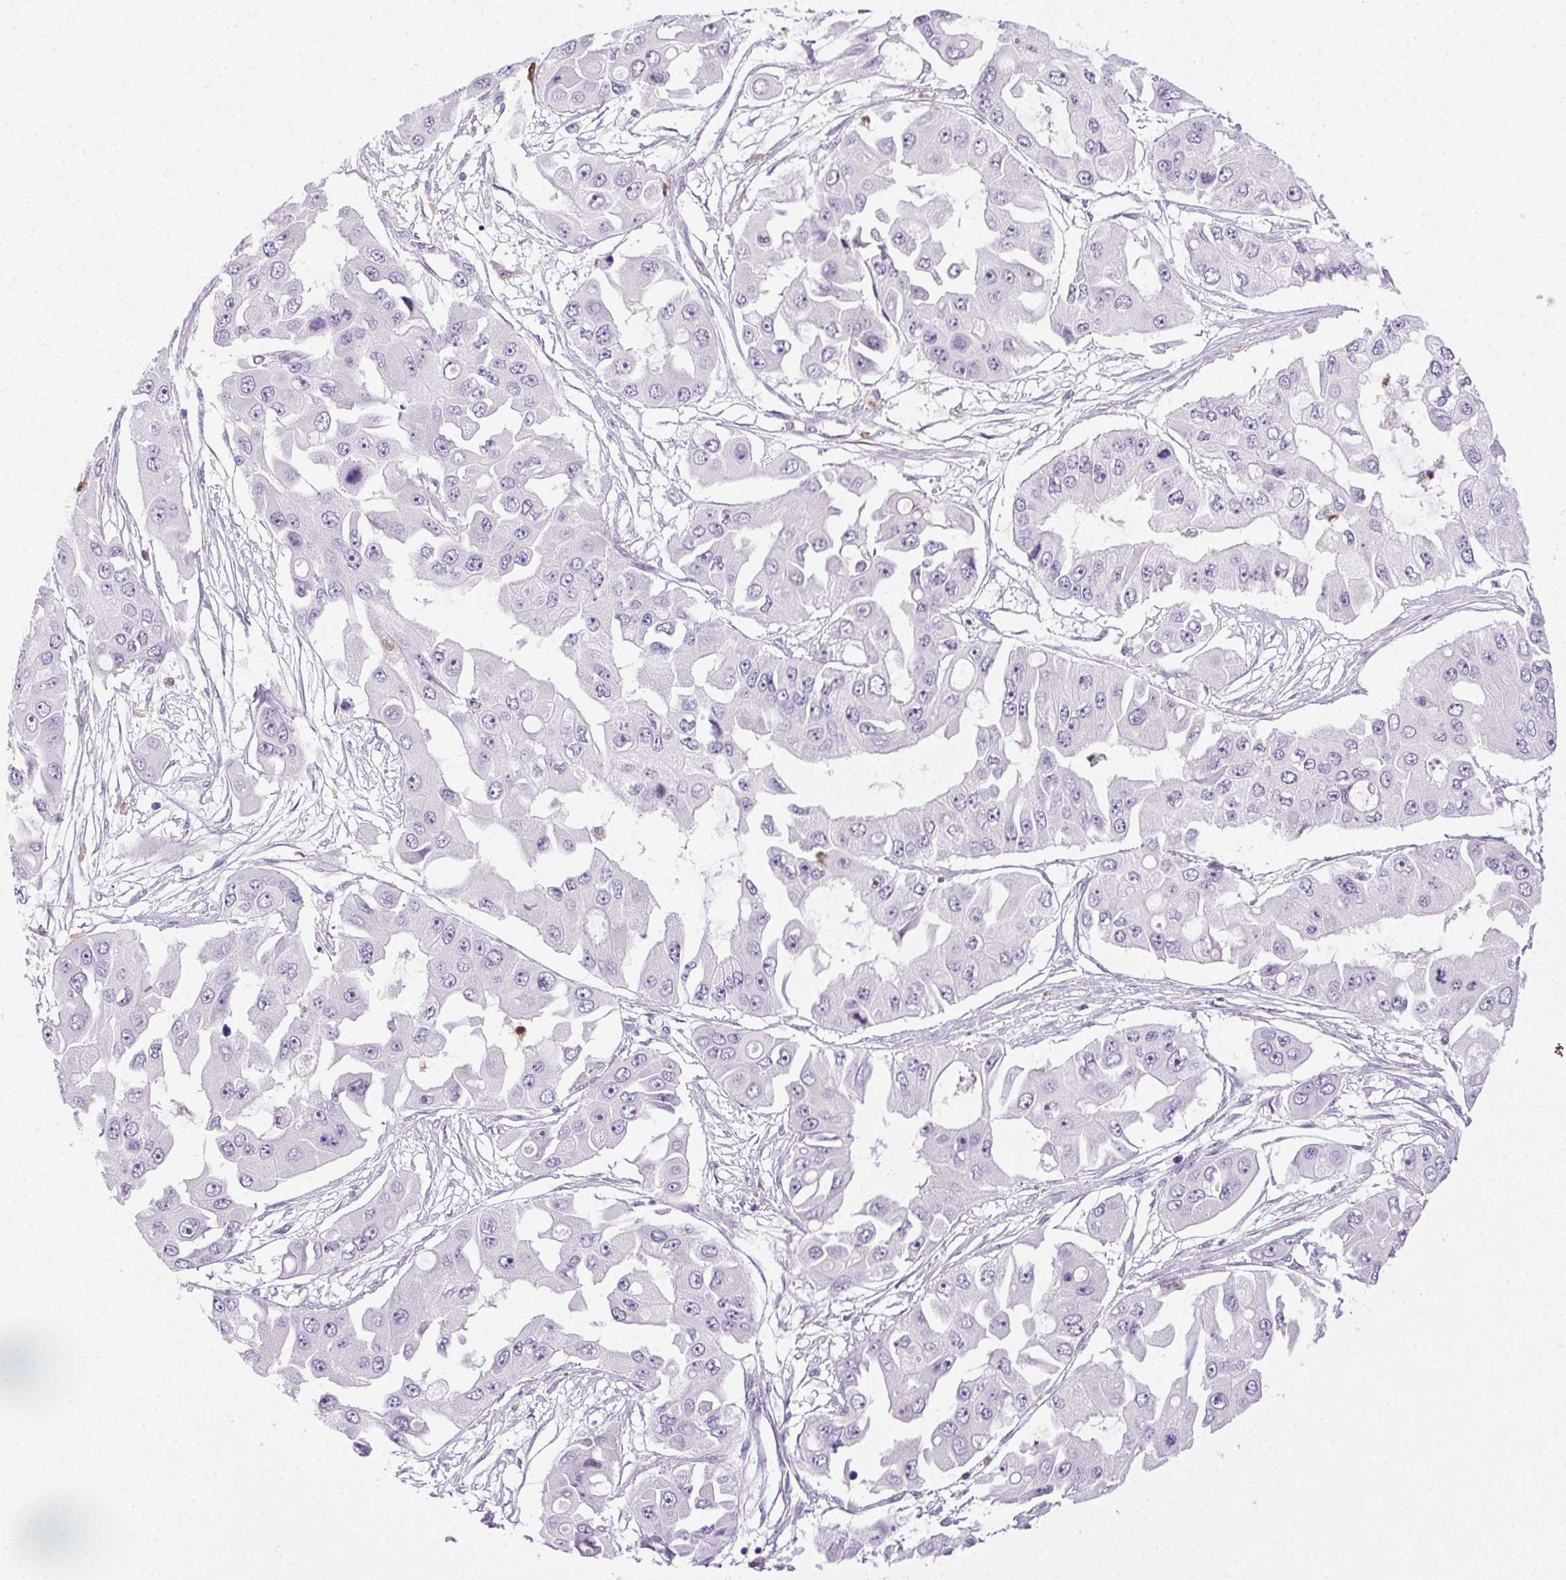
{"staining": {"intensity": "negative", "quantity": "none", "location": "none"}, "tissue": "ovarian cancer", "cell_type": "Tumor cells", "image_type": "cancer", "snomed": [{"axis": "morphology", "description": "Cystadenocarcinoma, serous, NOS"}, {"axis": "topography", "description": "Ovary"}], "caption": "Protein analysis of ovarian serous cystadenocarcinoma reveals no significant staining in tumor cells.", "gene": "TMEM45A", "patient": {"sex": "female", "age": 56}}